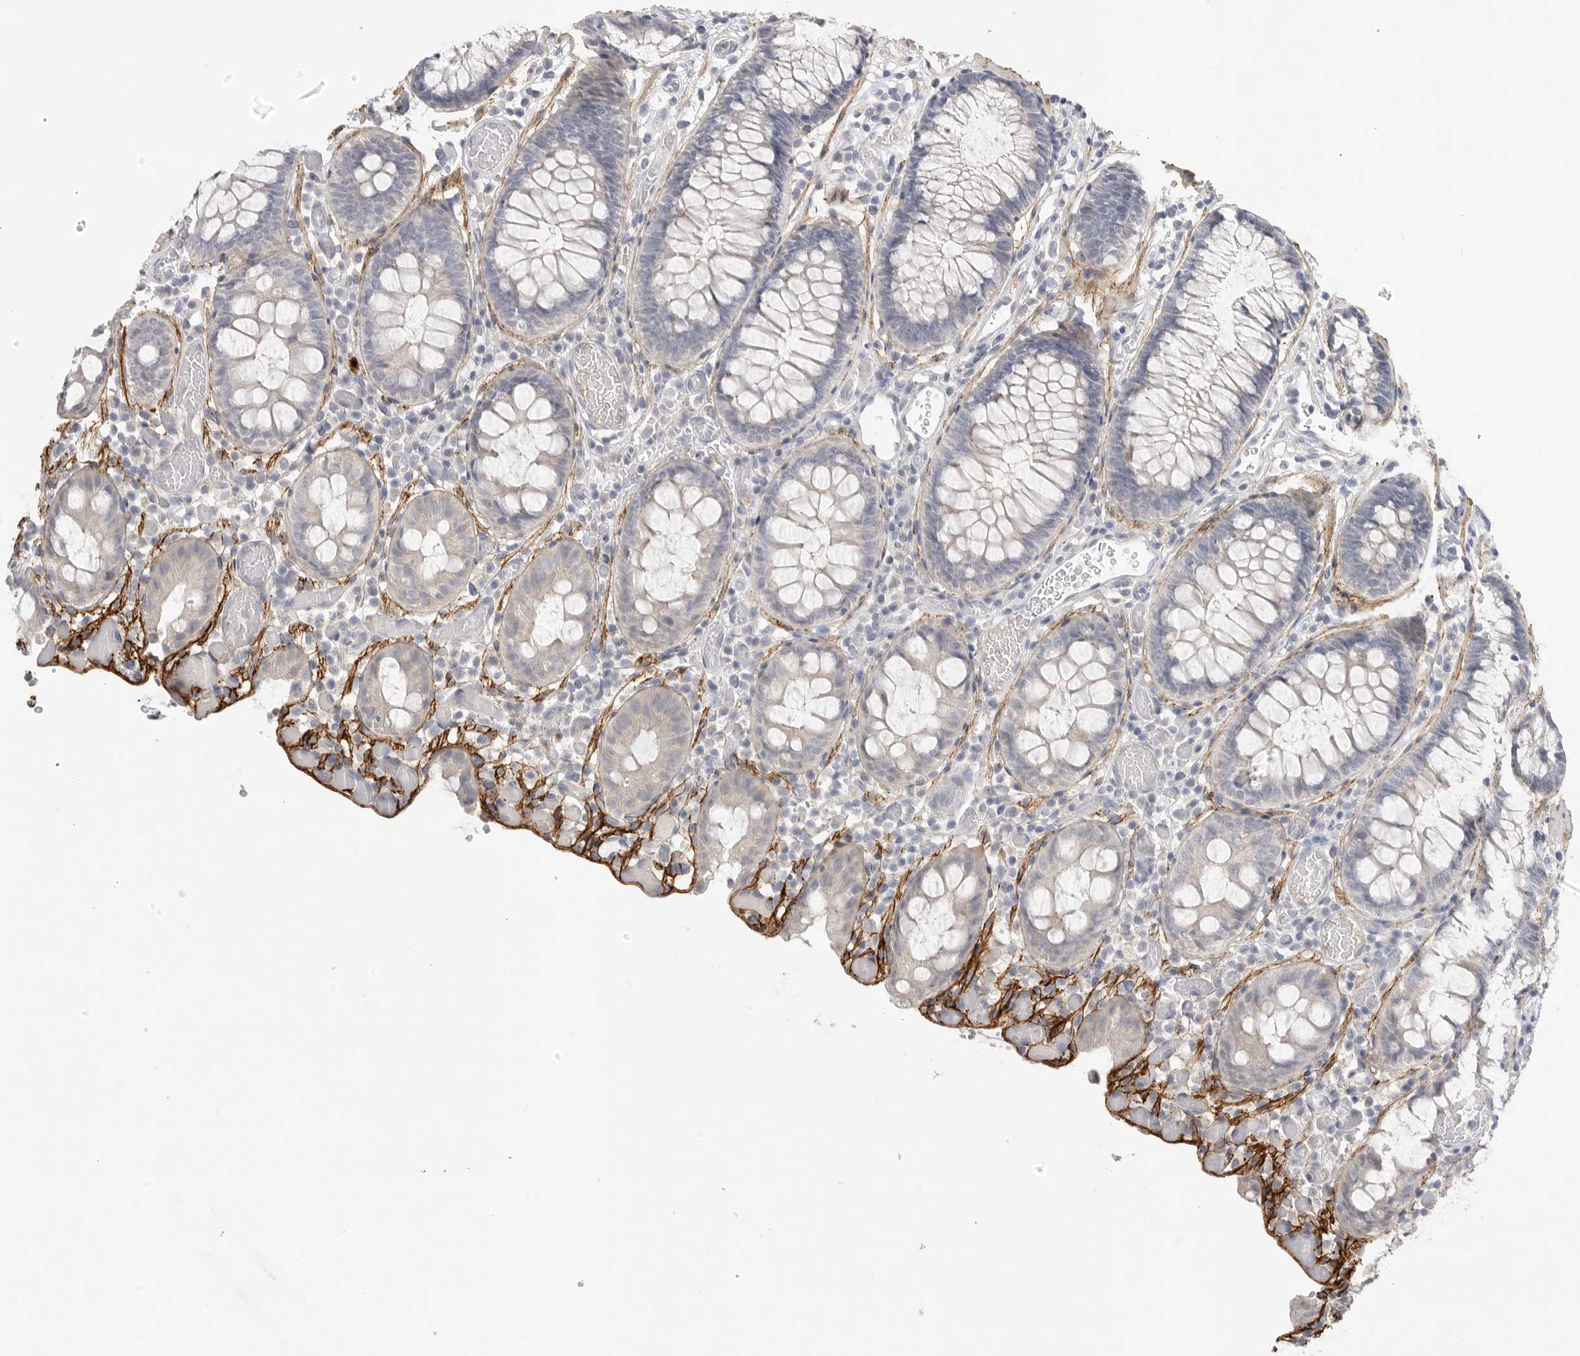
{"staining": {"intensity": "negative", "quantity": "none", "location": "none"}, "tissue": "colon", "cell_type": "Endothelial cells", "image_type": "normal", "snomed": [{"axis": "morphology", "description": "Normal tissue, NOS"}, {"axis": "topography", "description": "Colon"}], "caption": "A high-resolution image shows immunohistochemistry staining of unremarkable colon, which demonstrates no significant positivity in endothelial cells. (DAB (3,3'-diaminobenzidine) IHC with hematoxylin counter stain).", "gene": "FBN2", "patient": {"sex": "male", "age": 14}}